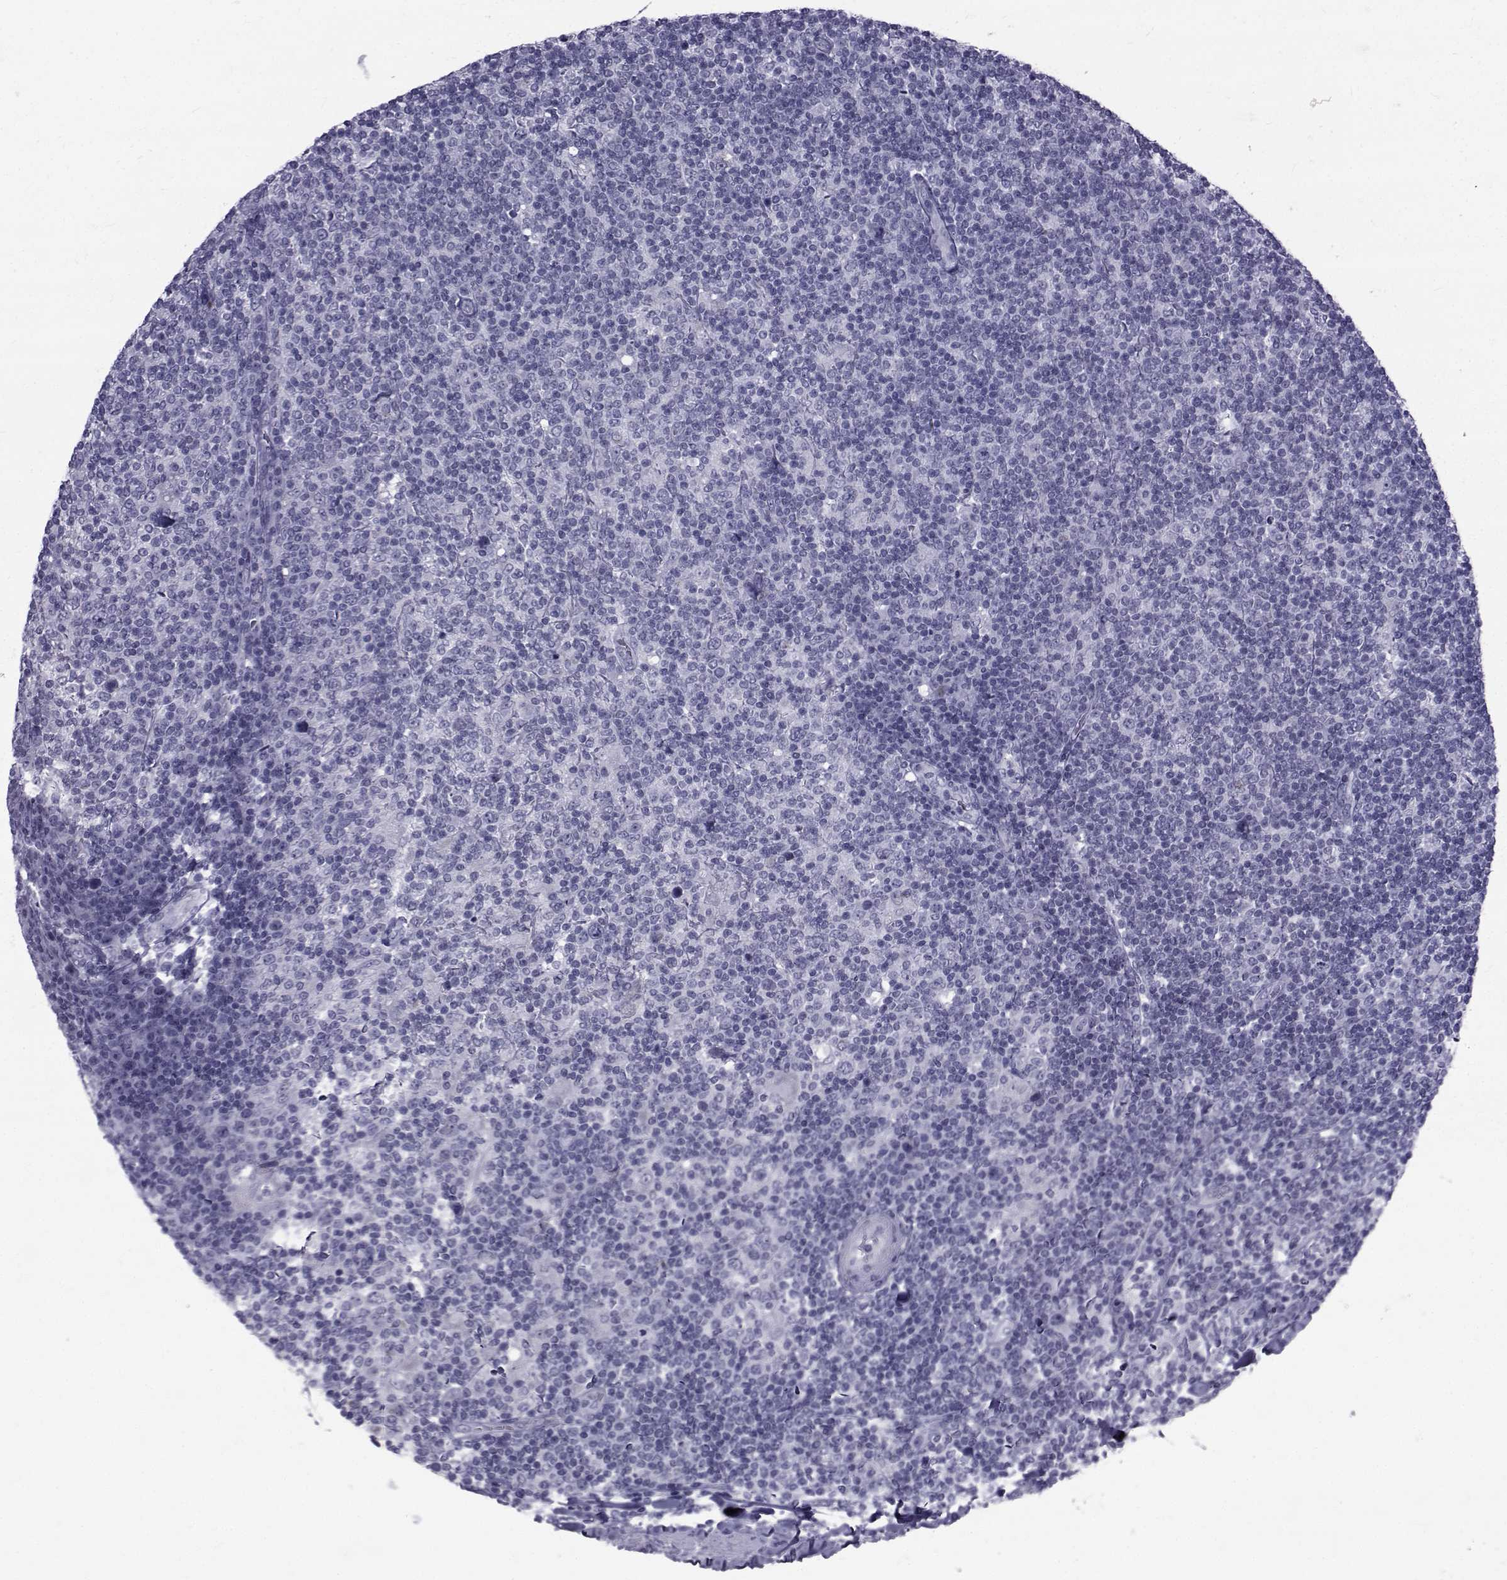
{"staining": {"intensity": "negative", "quantity": "none", "location": "none"}, "tissue": "lymphoma", "cell_type": "Tumor cells", "image_type": "cancer", "snomed": [{"axis": "morphology", "description": "Hodgkin's disease, NOS"}, {"axis": "topography", "description": "Lymph node"}], "caption": "Tumor cells are negative for protein expression in human lymphoma.", "gene": "FDXR", "patient": {"sex": "male", "age": 40}}